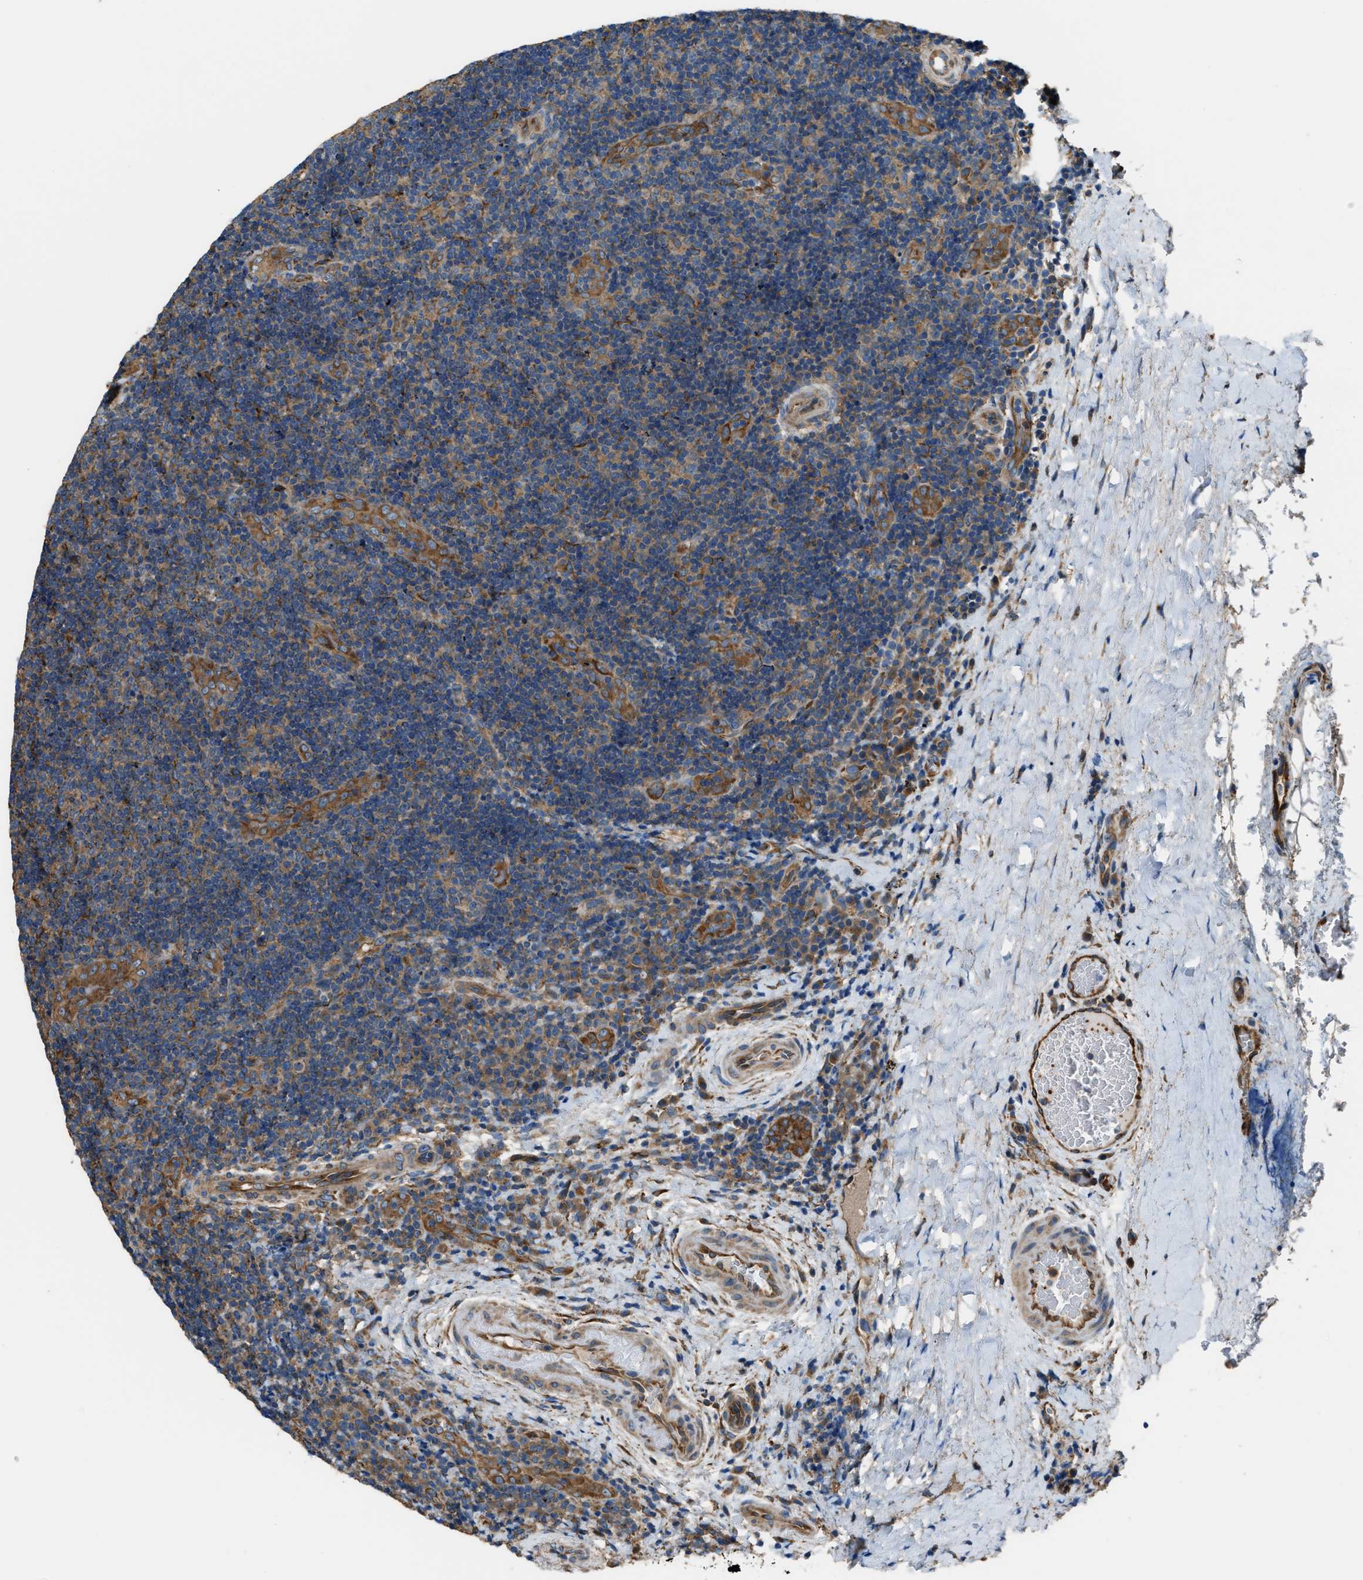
{"staining": {"intensity": "moderate", "quantity": ">75%", "location": "cytoplasmic/membranous"}, "tissue": "lymphoma", "cell_type": "Tumor cells", "image_type": "cancer", "snomed": [{"axis": "morphology", "description": "Malignant lymphoma, non-Hodgkin's type, High grade"}, {"axis": "topography", "description": "Tonsil"}], "caption": "This micrograph displays immunohistochemistry staining of lymphoma, with medium moderate cytoplasmic/membranous staining in about >75% of tumor cells.", "gene": "TRPC1", "patient": {"sex": "female", "age": 36}}